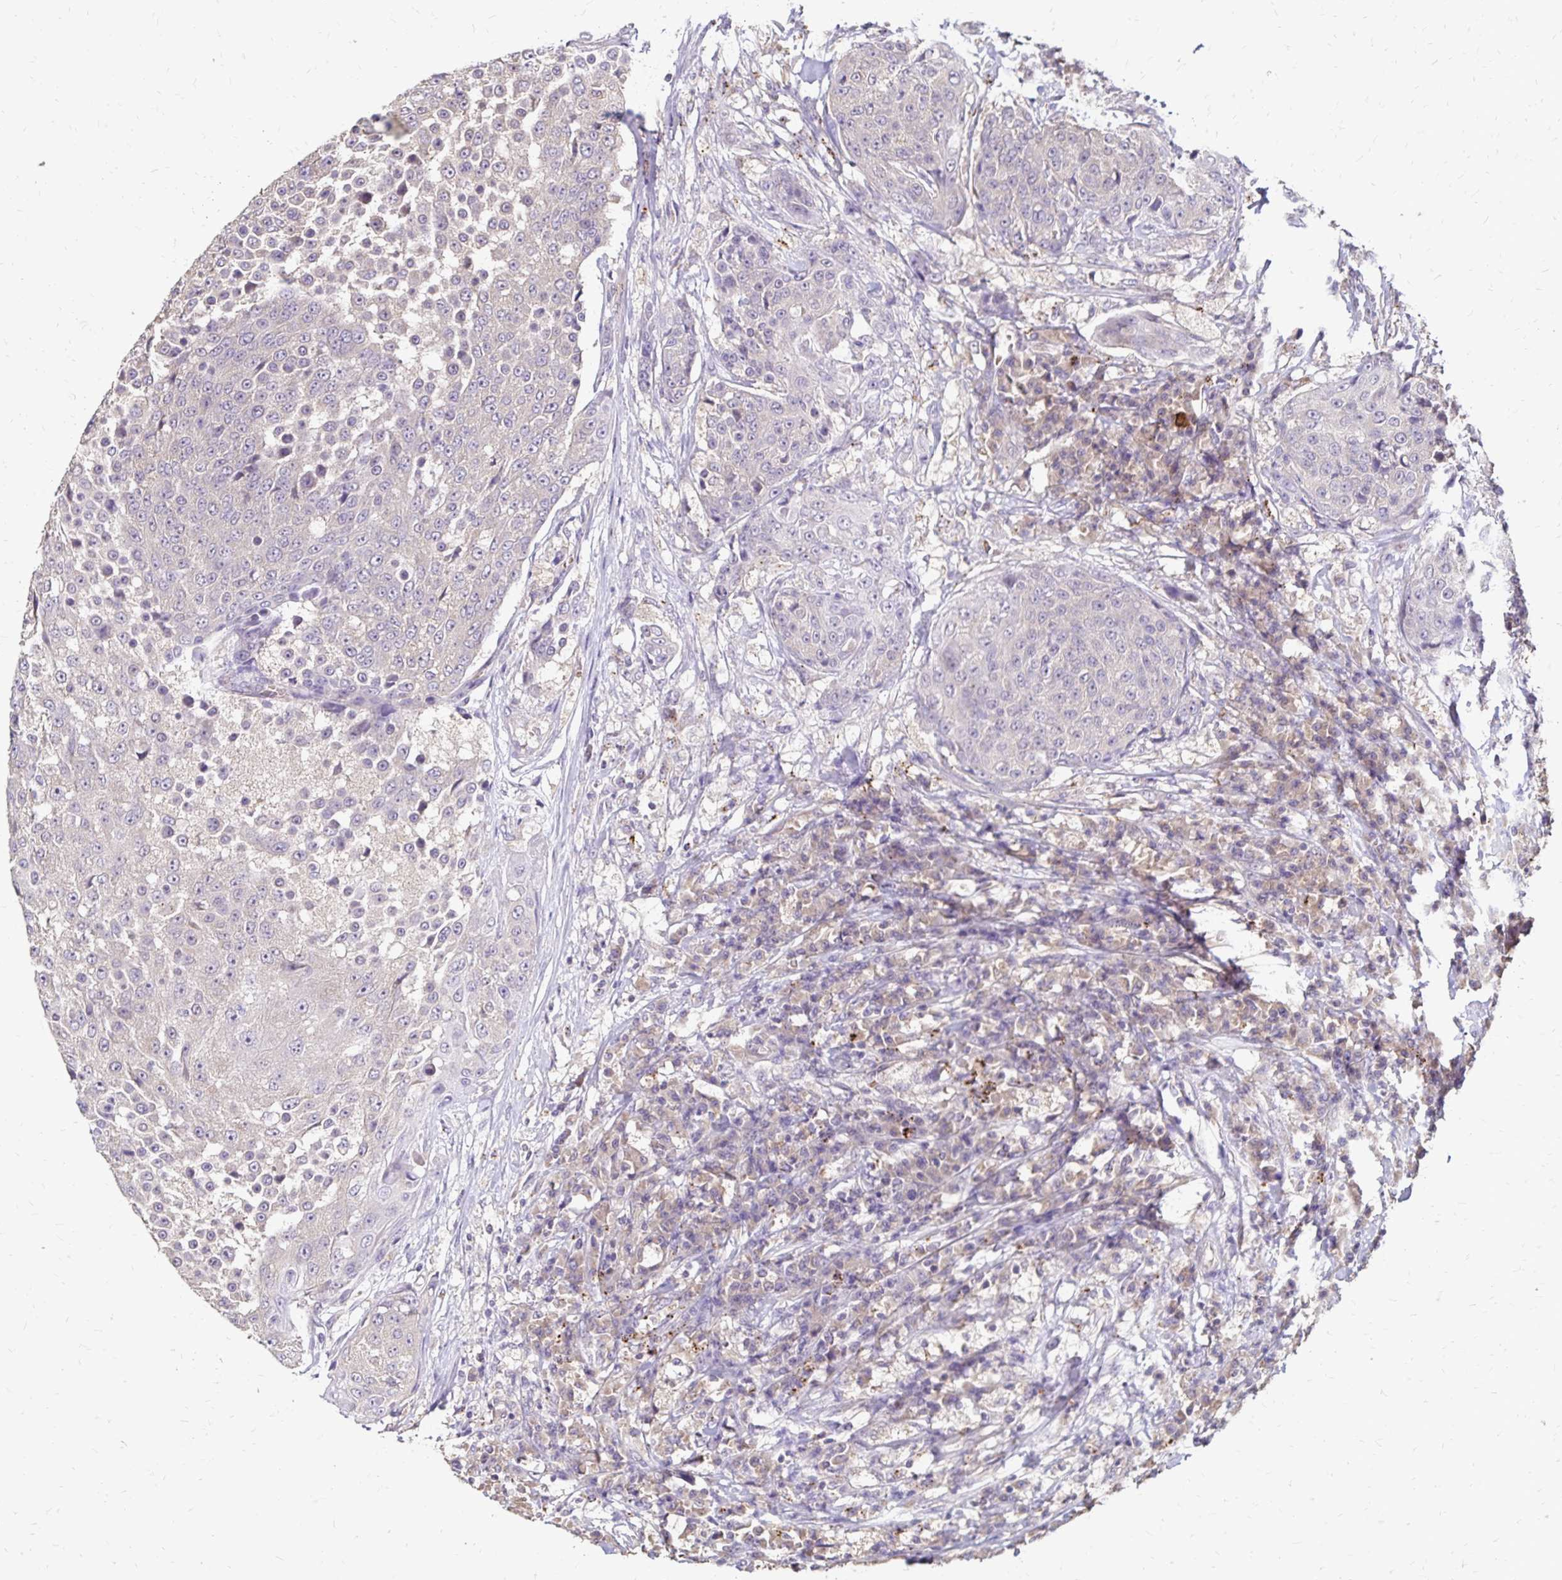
{"staining": {"intensity": "negative", "quantity": "none", "location": "none"}, "tissue": "urothelial cancer", "cell_type": "Tumor cells", "image_type": "cancer", "snomed": [{"axis": "morphology", "description": "Urothelial carcinoma, High grade"}, {"axis": "topography", "description": "Urinary bladder"}], "caption": "Immunohistochemistry photomicrograph of human urothelial cancer stained for a protein (brown), which reveals no expression in tumor cells. (DAB IHC, high magnification).", "gene": "EMC10", "patient": {"sex": "female", "age": 63}}